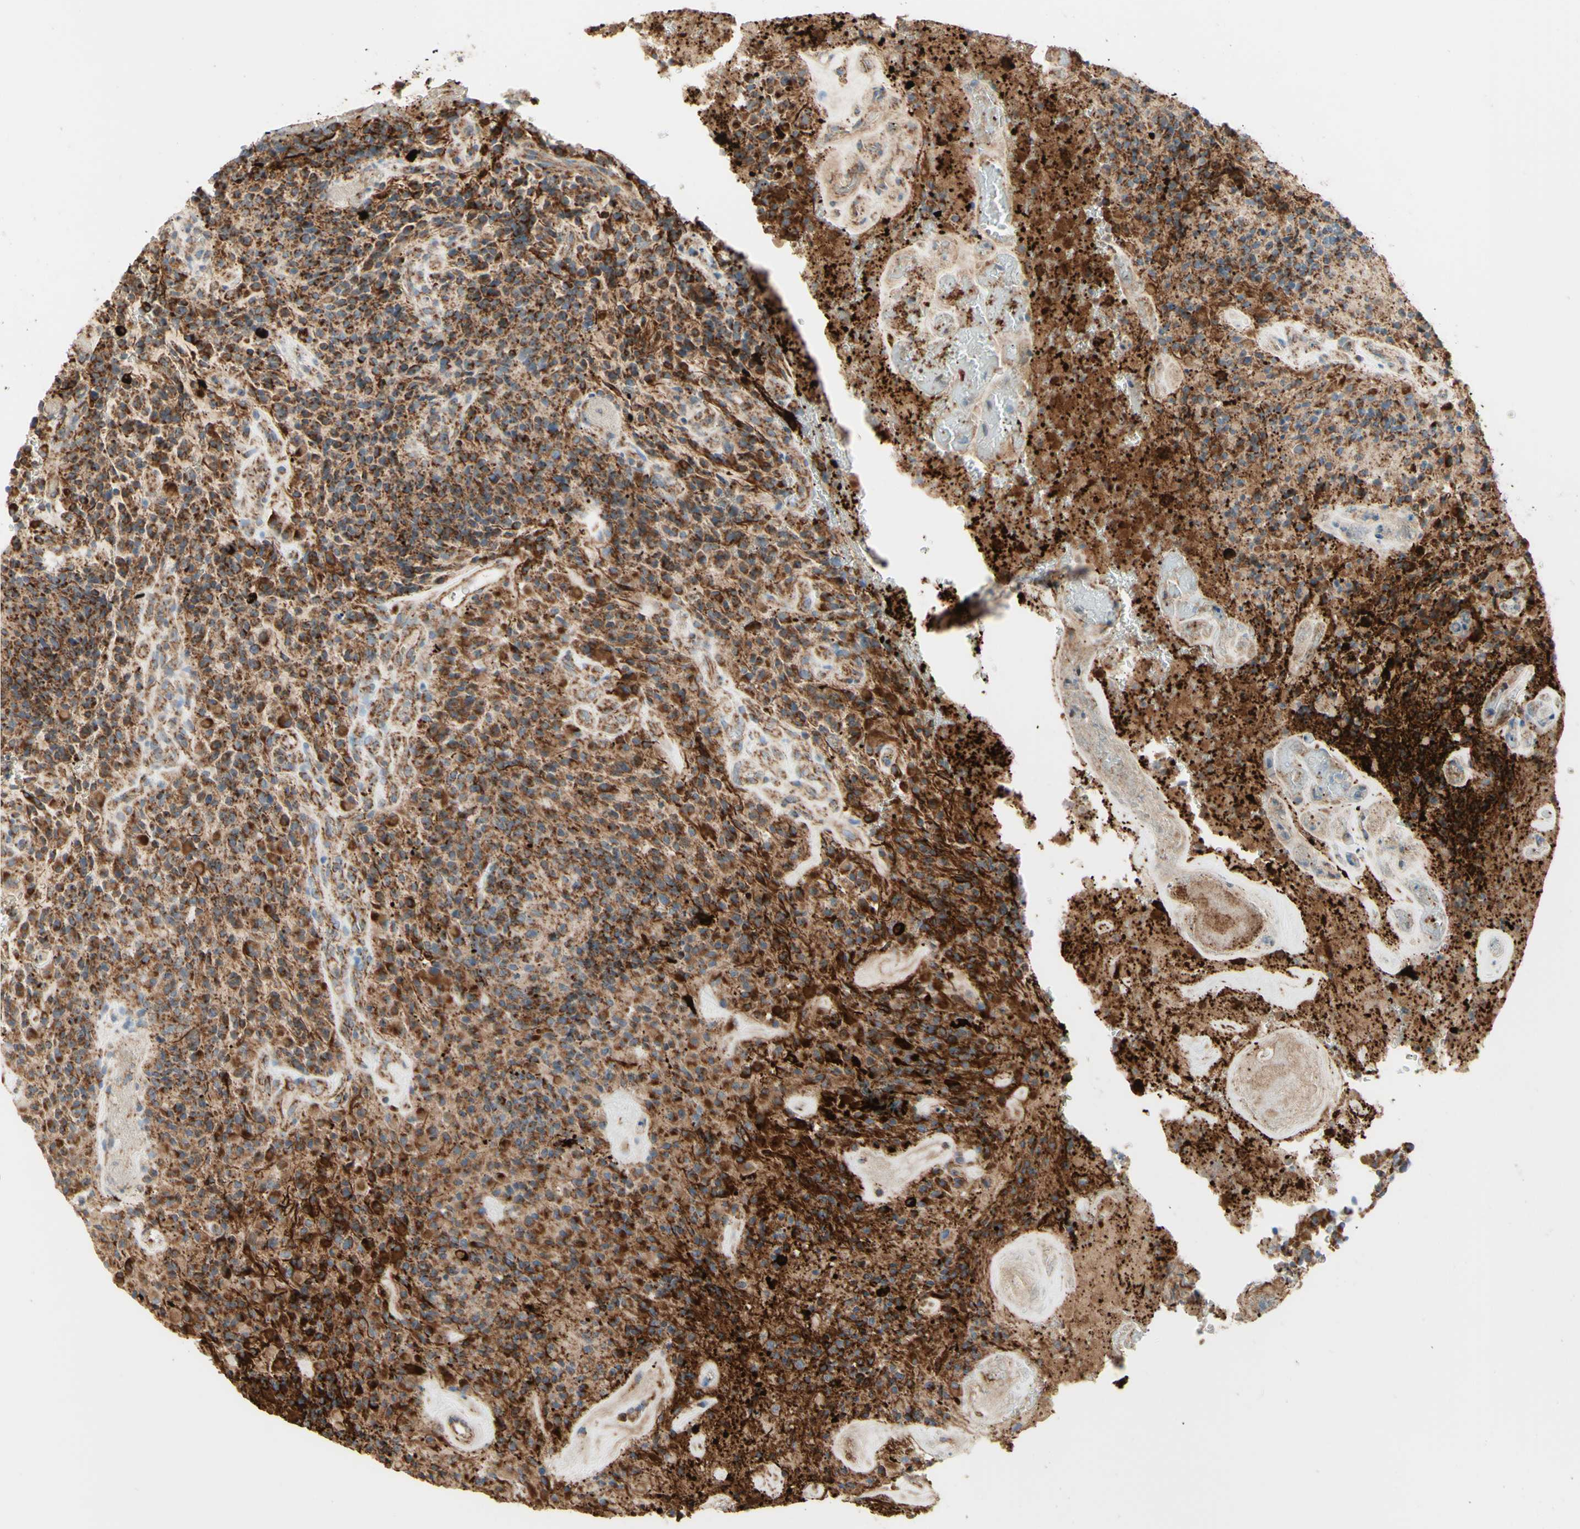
{"staining": {"intensity": "strong", "quantity": ">75%", "location": "cytoplasmic/membranous"}, "tissue": "glioma", "cell_type": "Tumor cells", "image_type": "cancer", "snomed": [{"axis": "morphology", "description": "Glioma, malignant, High grade"}, {"axis": "topography", "description": "Brain"}], "caption": "Malignant glioma (high-grade) stained with DAB (3,3'-diaminobenzidine) immunohistochemistry shows high levels of strong cytoplasmic/membranous positivity in approximately >75% of tumor cells.", "gene": "ARMC10", "patient": {"sex": "male", "age": 71}}